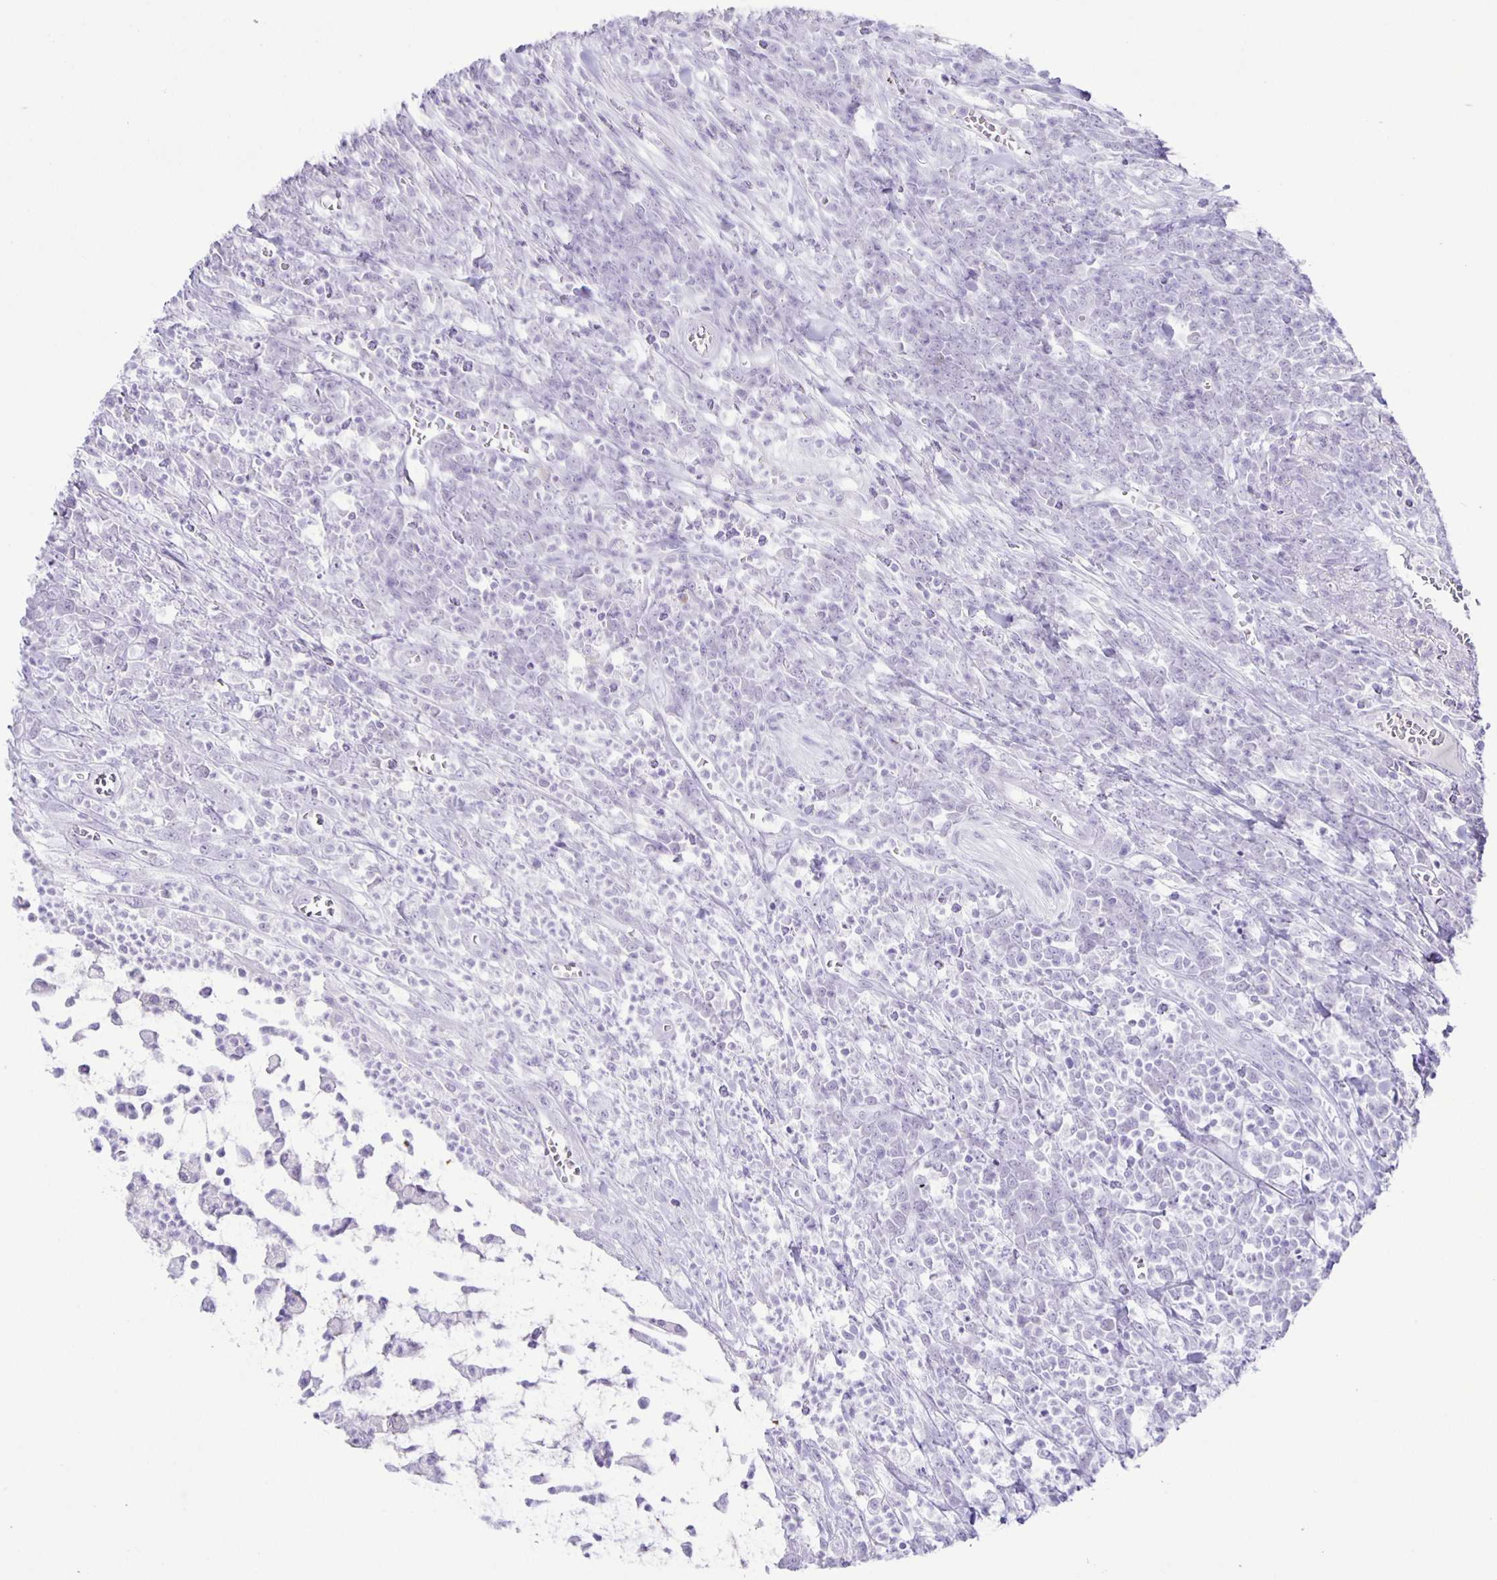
{"staining": {"intensity": "negative", "quantity": "none", "location": "none"}, "tissue": "colorectal cancer", "cell_type": "Tumor cells", "image_type": "cancer", "snomed": [{"axis": "morphology", "description": "Adenocarcinoma, NOS"}, {"axis": "topography", "description": "Colon"}], "caption": "A photomicrograph of human colorectal cancer (adenocarcinoma) is negative for staining in tumor cells.", "gene": "EZHIP", "patient": {"sex": "male", "age": 65}}